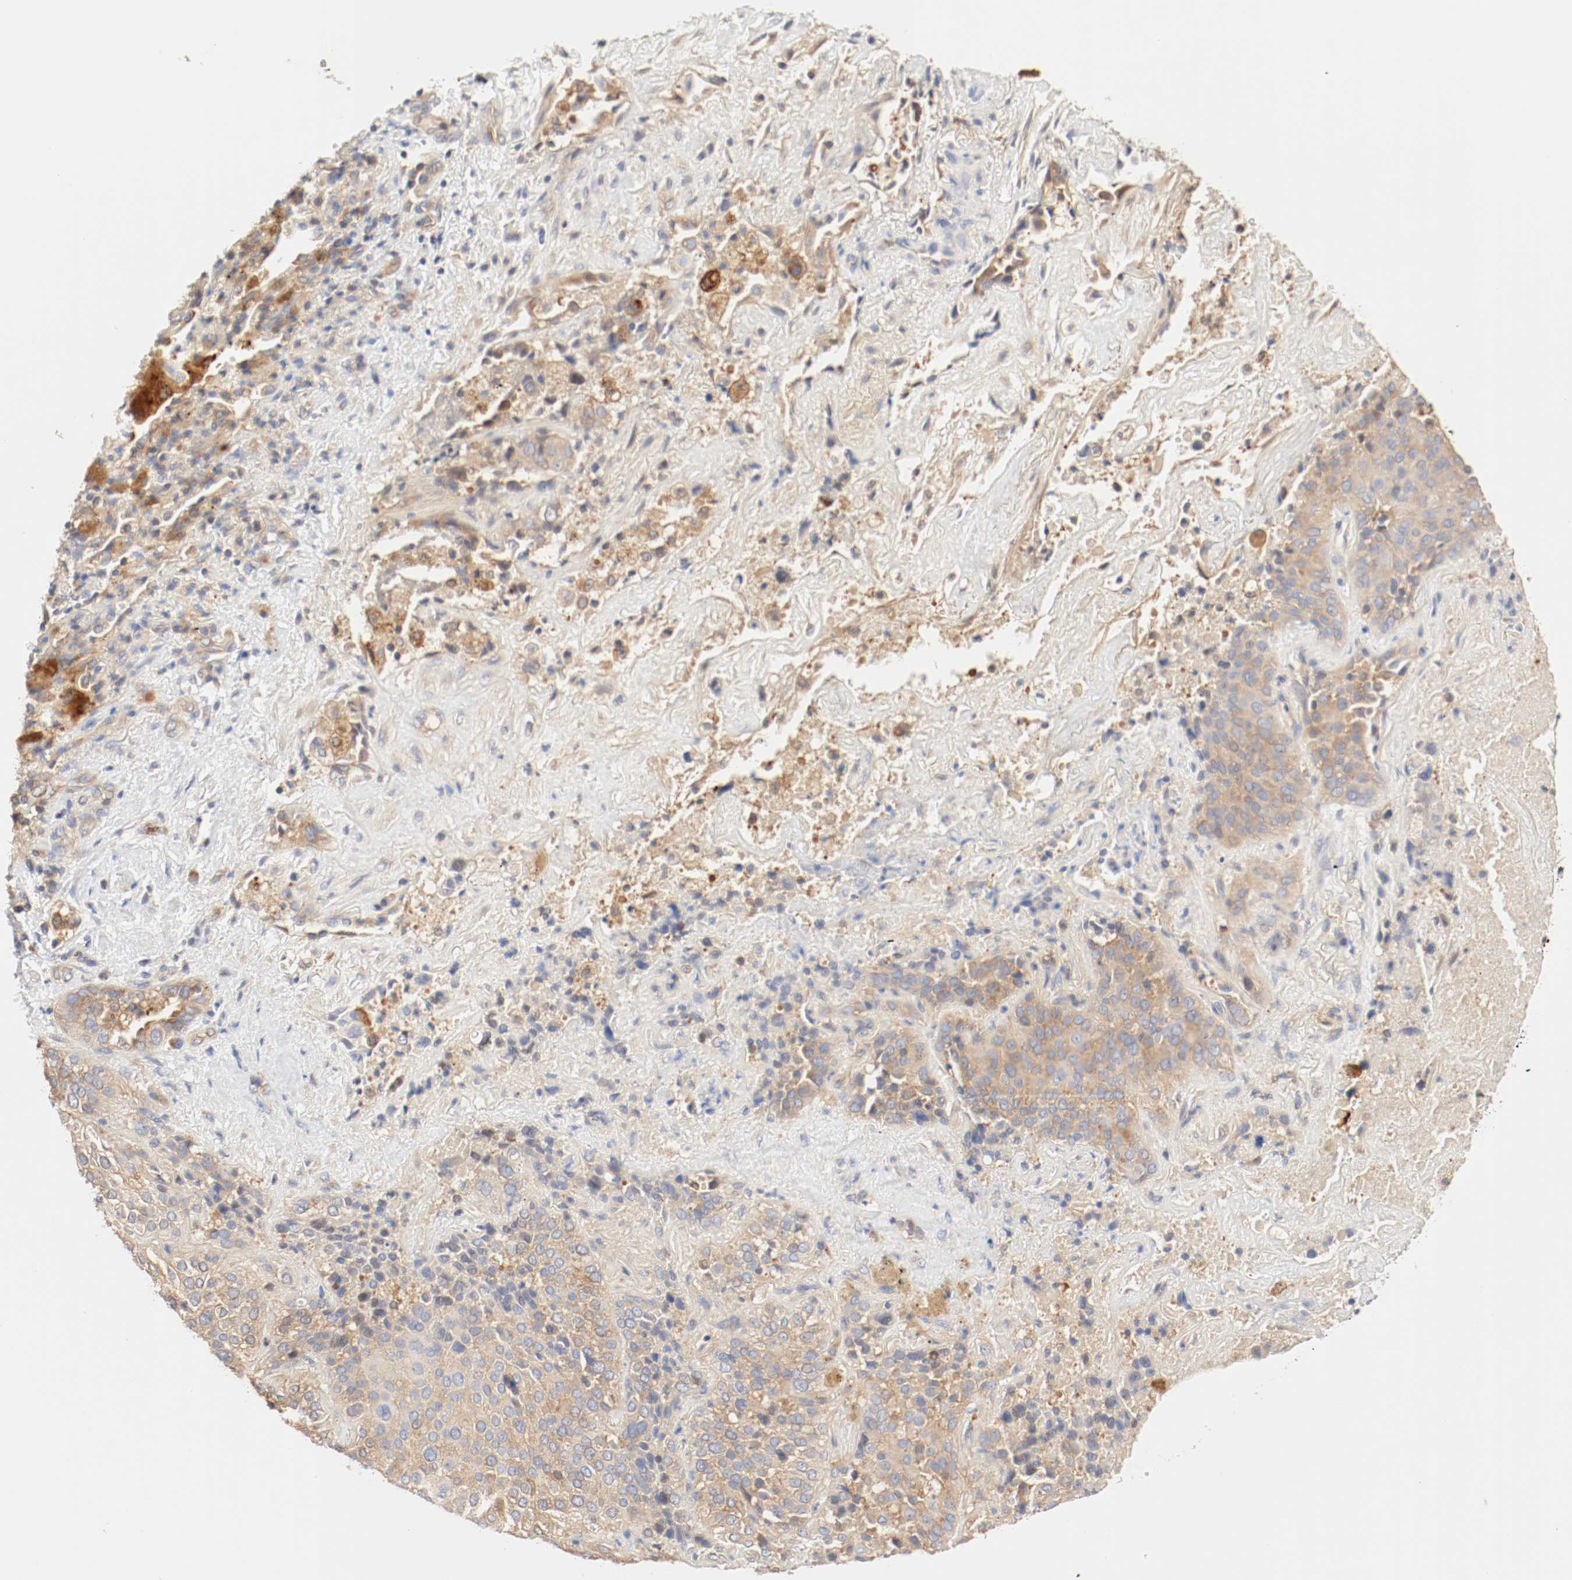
{"staining": {"intensity": "moderate", "quantity": ">75%", "location": "cytoplasmic/membranous"}, "tissue": "lung cancer", "cell_type": "Tumor cells", "image_type": "cancer", "snomed": [{"axis": "morphology", "description": "Squamous cell carcinoma, NOS"}, {"axis": "topography", "description": "Lung"}], "caption": "This is a micrograph of immunohistochemistry staining of lung cancer, which shows moderate staining in the cytoplasmic/membranous of tumor cells.", "gene": "GIT1", "patient": {"sex": "male", "age": 54}}